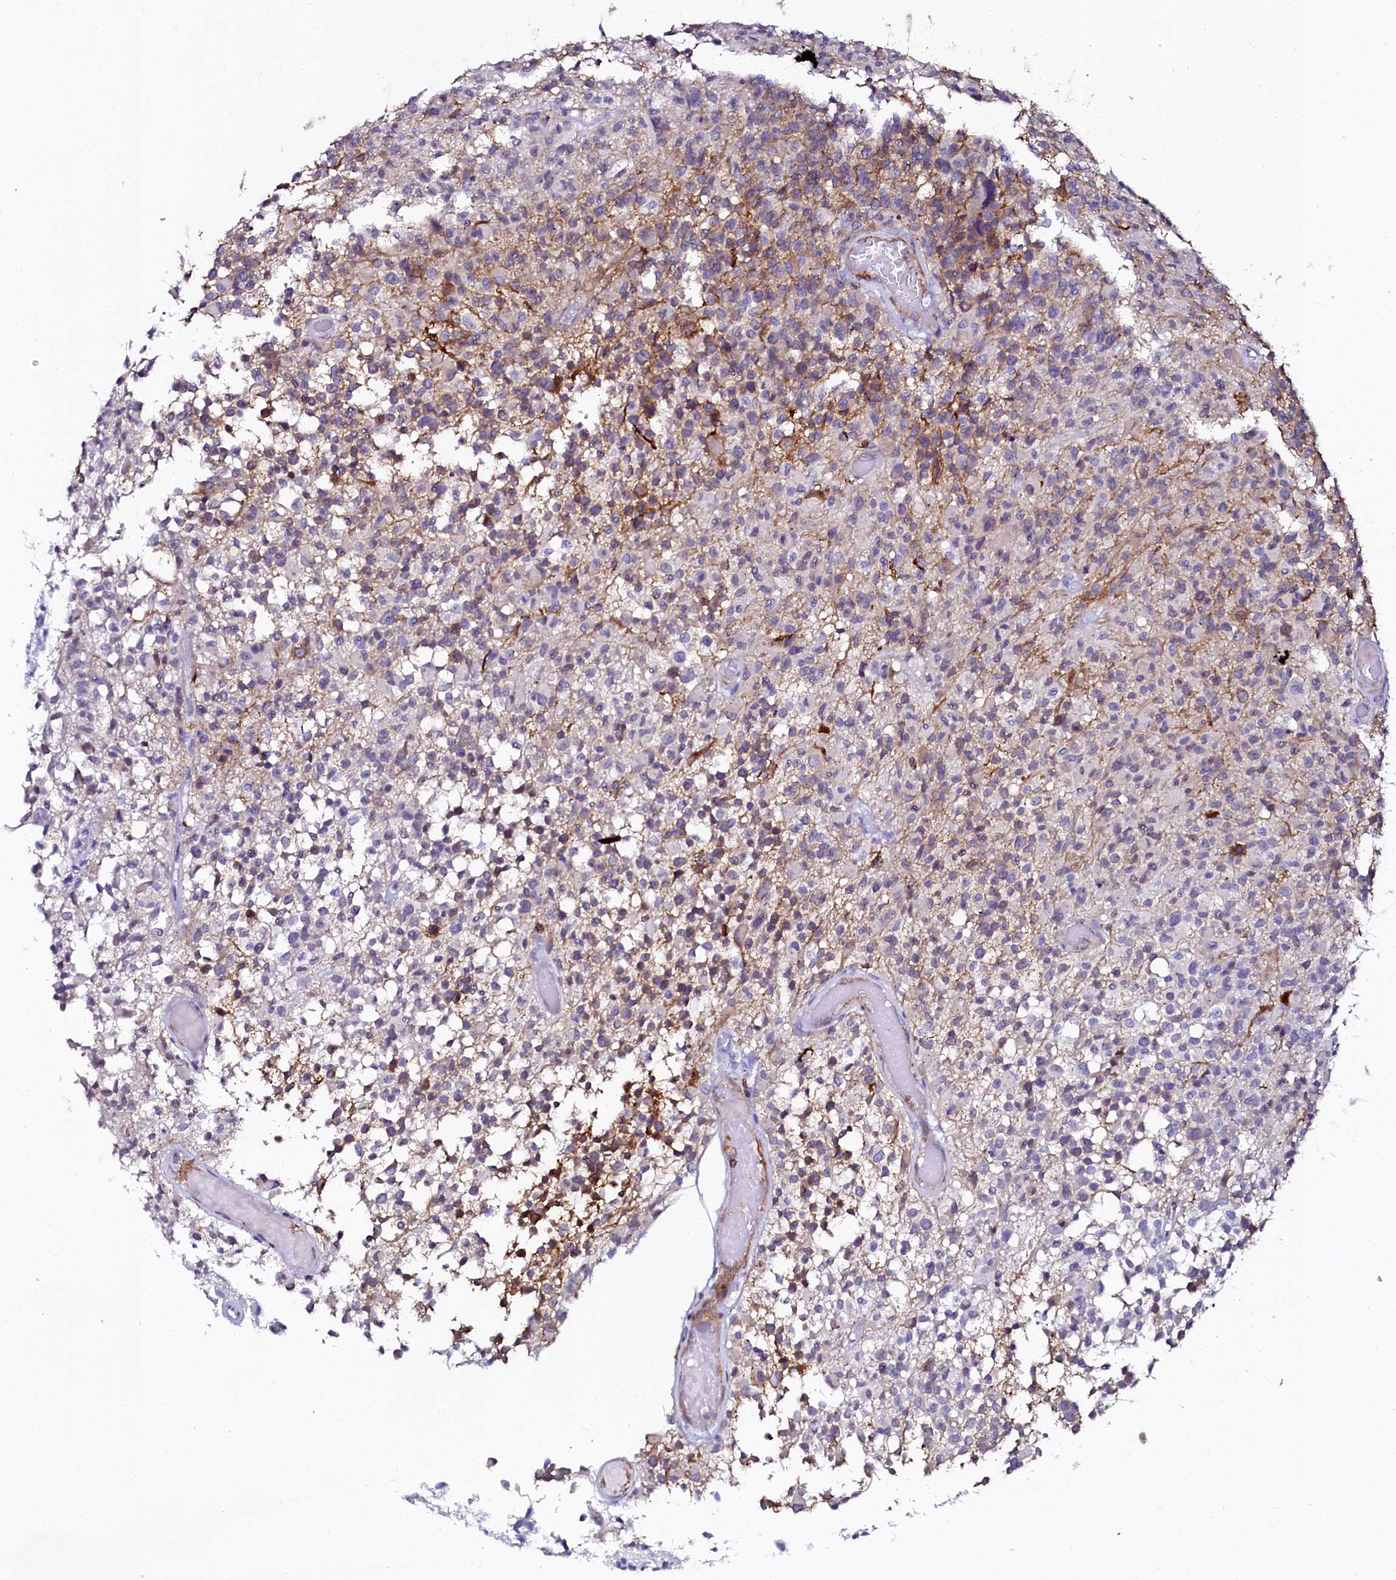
{"staining": {"intensity": "negative", "quantity": "none", "location": "none"}, "tissue": "glioma", "cell_type": "Tumor cells", "image_type": "cancer", "snomed": [{"axis": "morphology", "description": "Glioma, malignant, High grade"}, {"axis": "morphology", "description": "Glioblastoma, NOS"}, {"axis": "topography", "description": "Brain"}], "caption": "A photomicrograph of glioma stained for a protein demonstrates no brown staining in tumor cells.", "gene": "AAAS", "patient": {"sex": "male", "age": 60}}